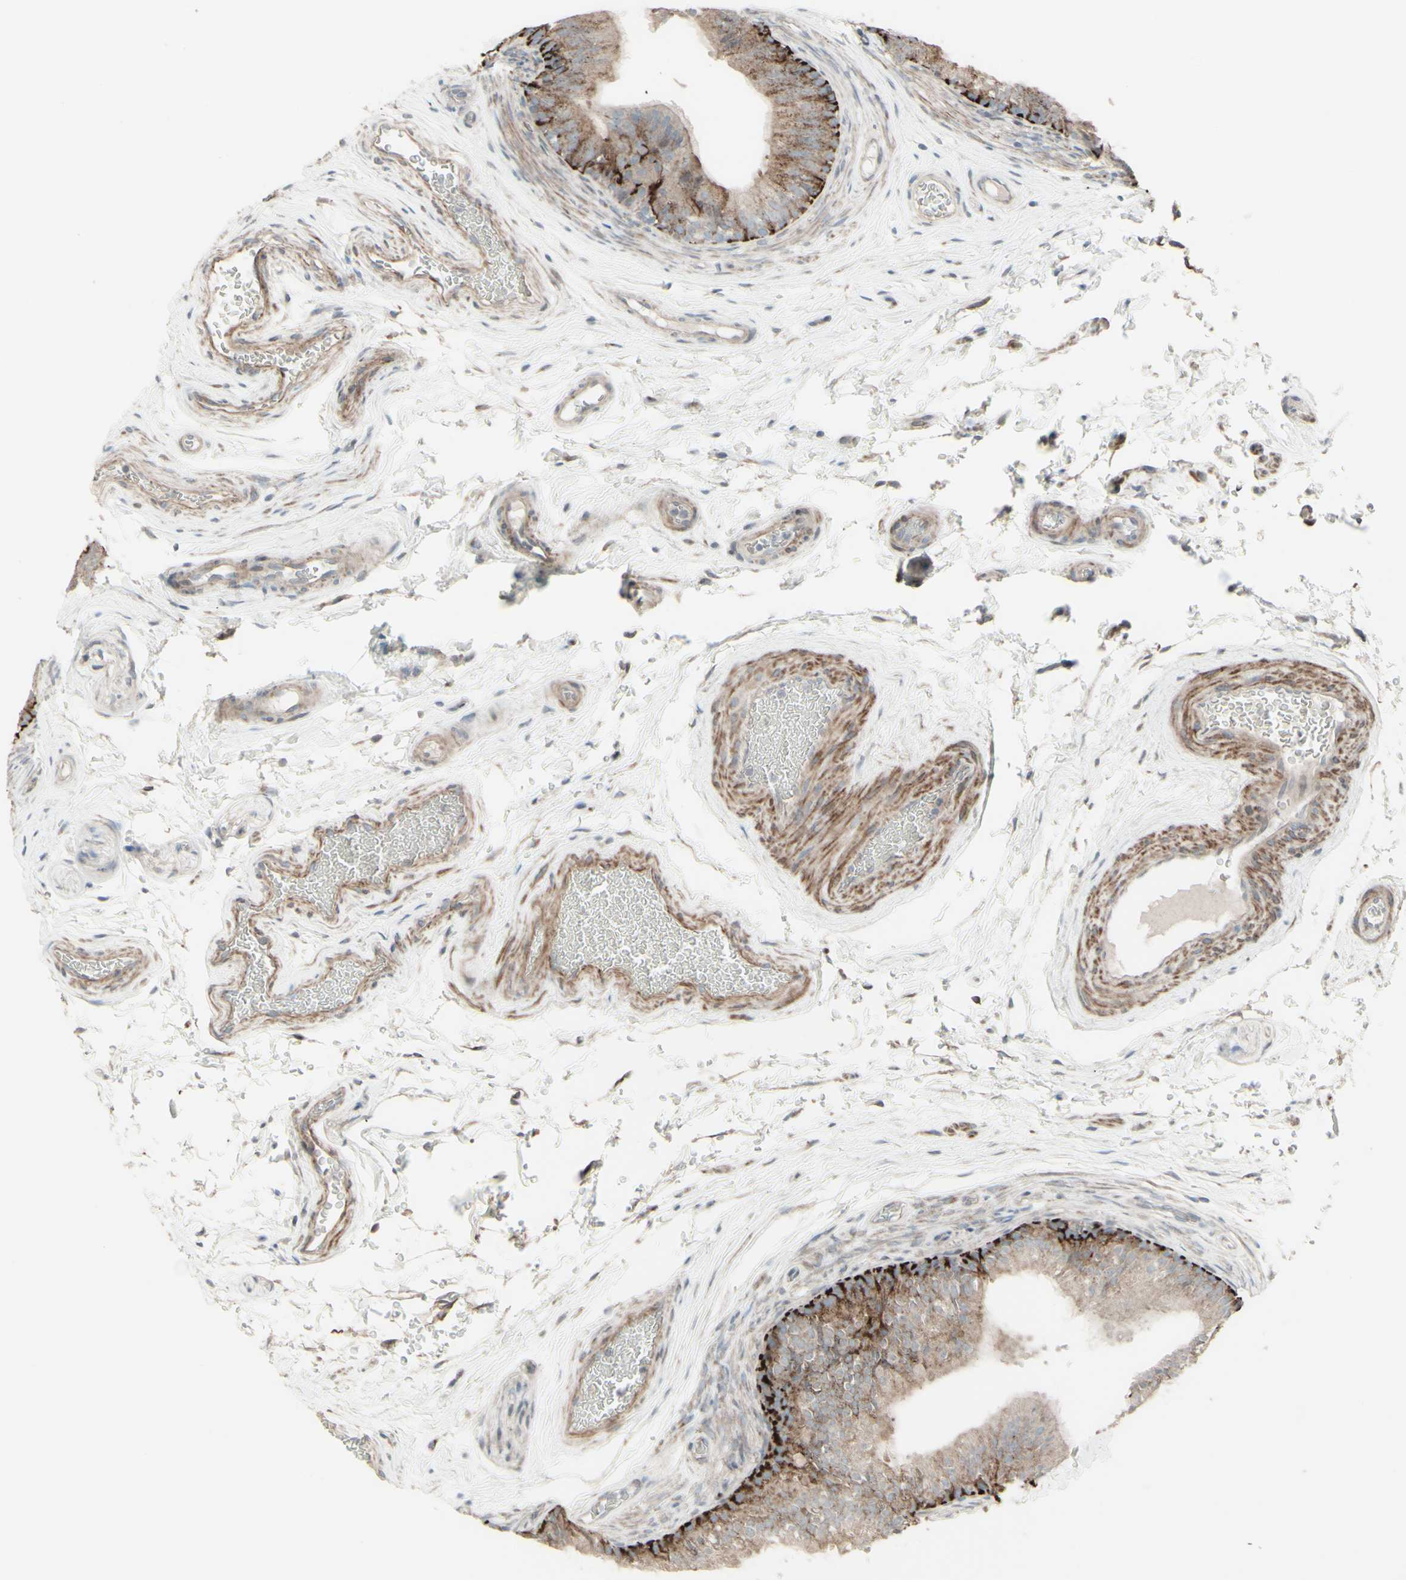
{"staining": {"intensity": "moderate", "quantity": ">75%", "location": "cytoplasmic/membranous"}, "tissue": "epididymis", "cell_type": "Glandular cells", "image_type": "normal", "snomed": [{"axis": "morphology", "description": "Normal tissue, NOS"}, {"axis": "topography", "description": "Epididymis"}], "caption": "Immunohistochemical staining of unremarkable human epididymis displays medium levels of moderate cytoplasmic/membranous positivity in approximately >75% of glandular cells.", "gene": "GMNN", "patient": {"sex": "male", "age": 36}}